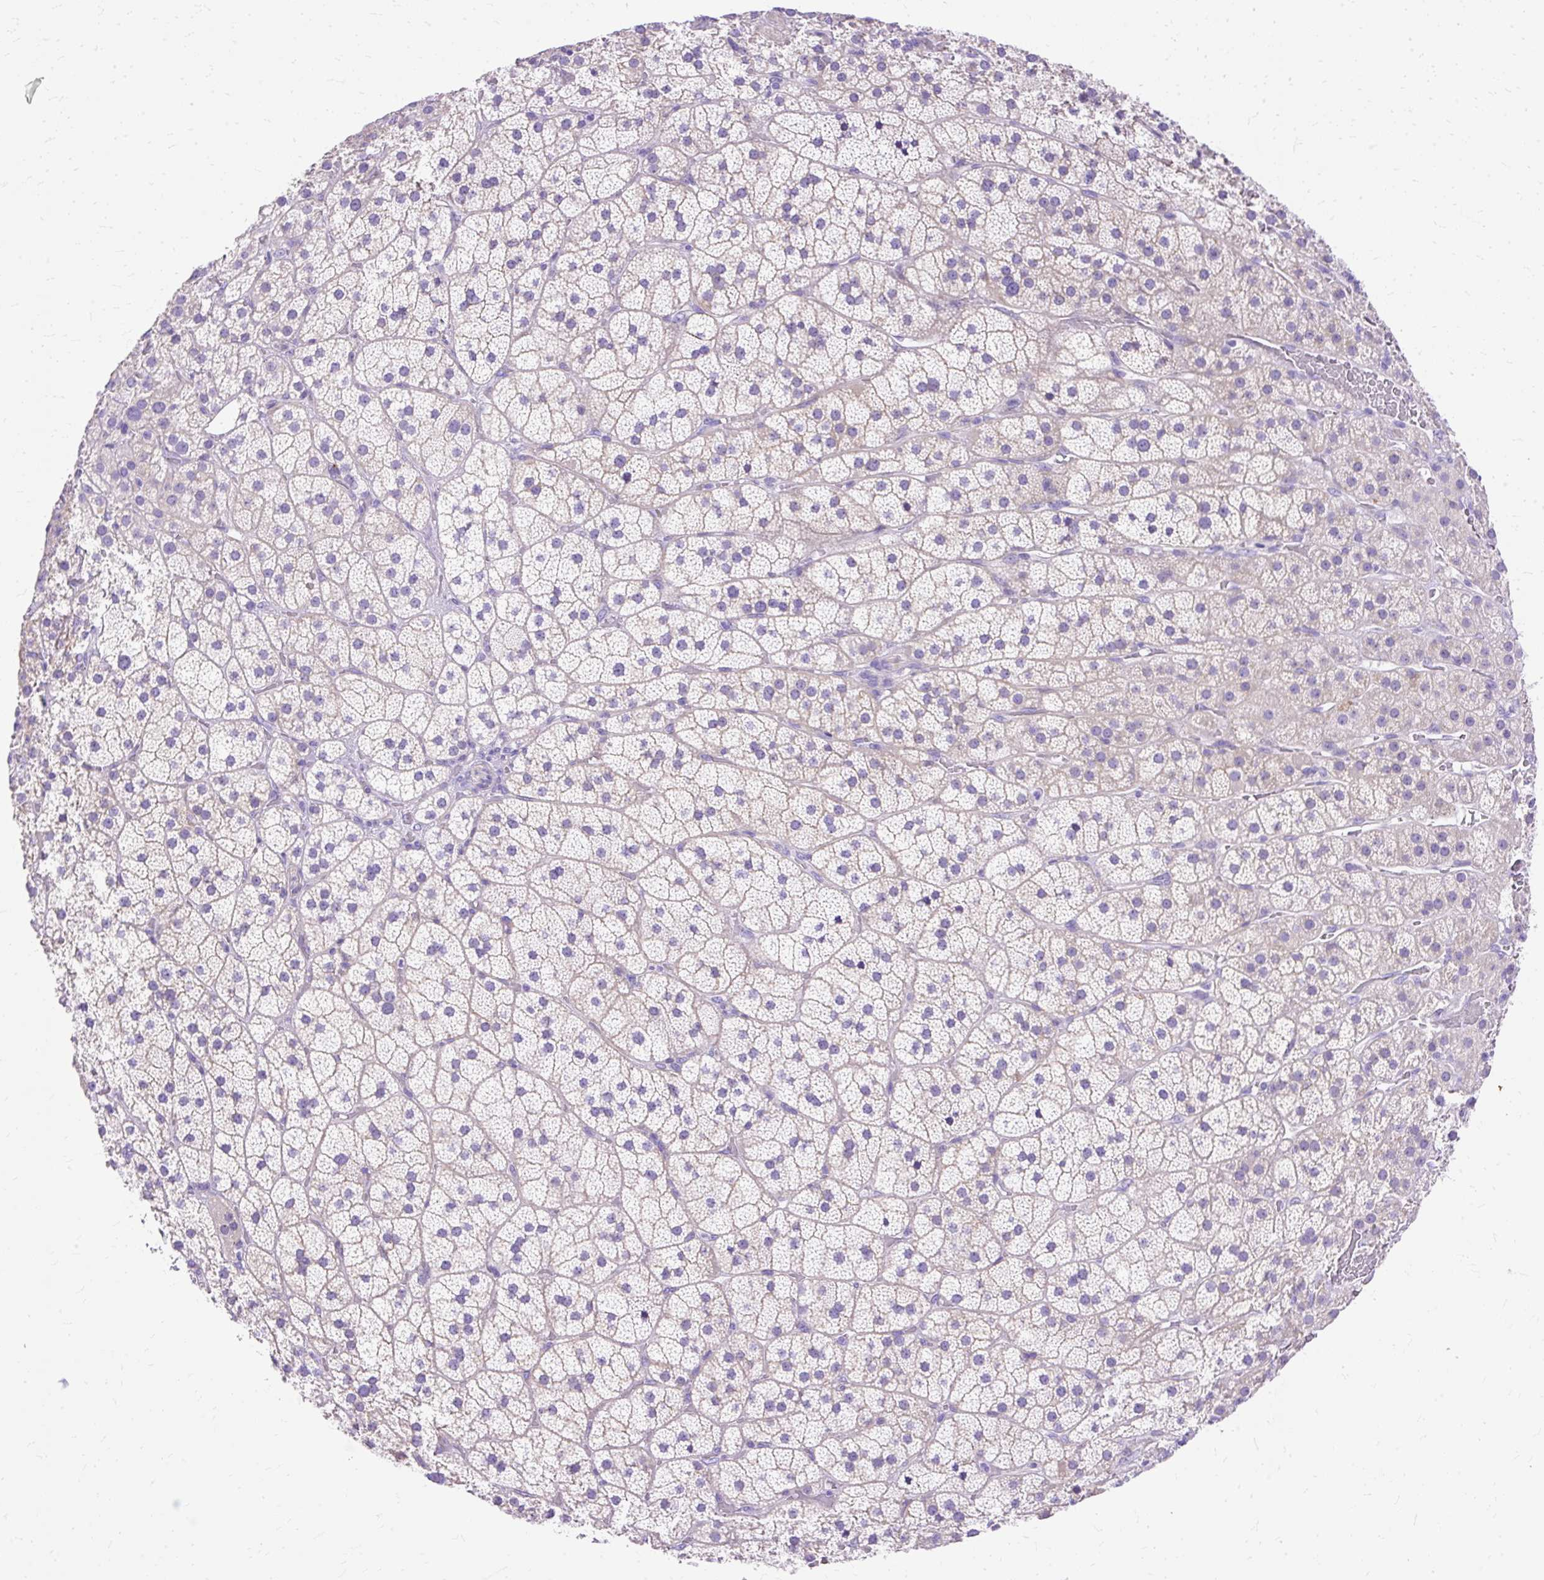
{"staining": {"intensity": "negative", "quantity": "none", "location": "none"}, "tissue": "adrenal gland", "cell_type": "Glandular cells", "image_type": "normal", "snomed": [{"axis": "morphology", "description": "Normal tissue, NOS"}, {"axis": "topography", "description": "Adrenal gland"}], "caption": "DAB immunohistochemical staining of benign human adrenal gland reveals no significant positivity in glandular cells.", "gene": "MYO6", "patient": {"sex": "male", "age": 57}}